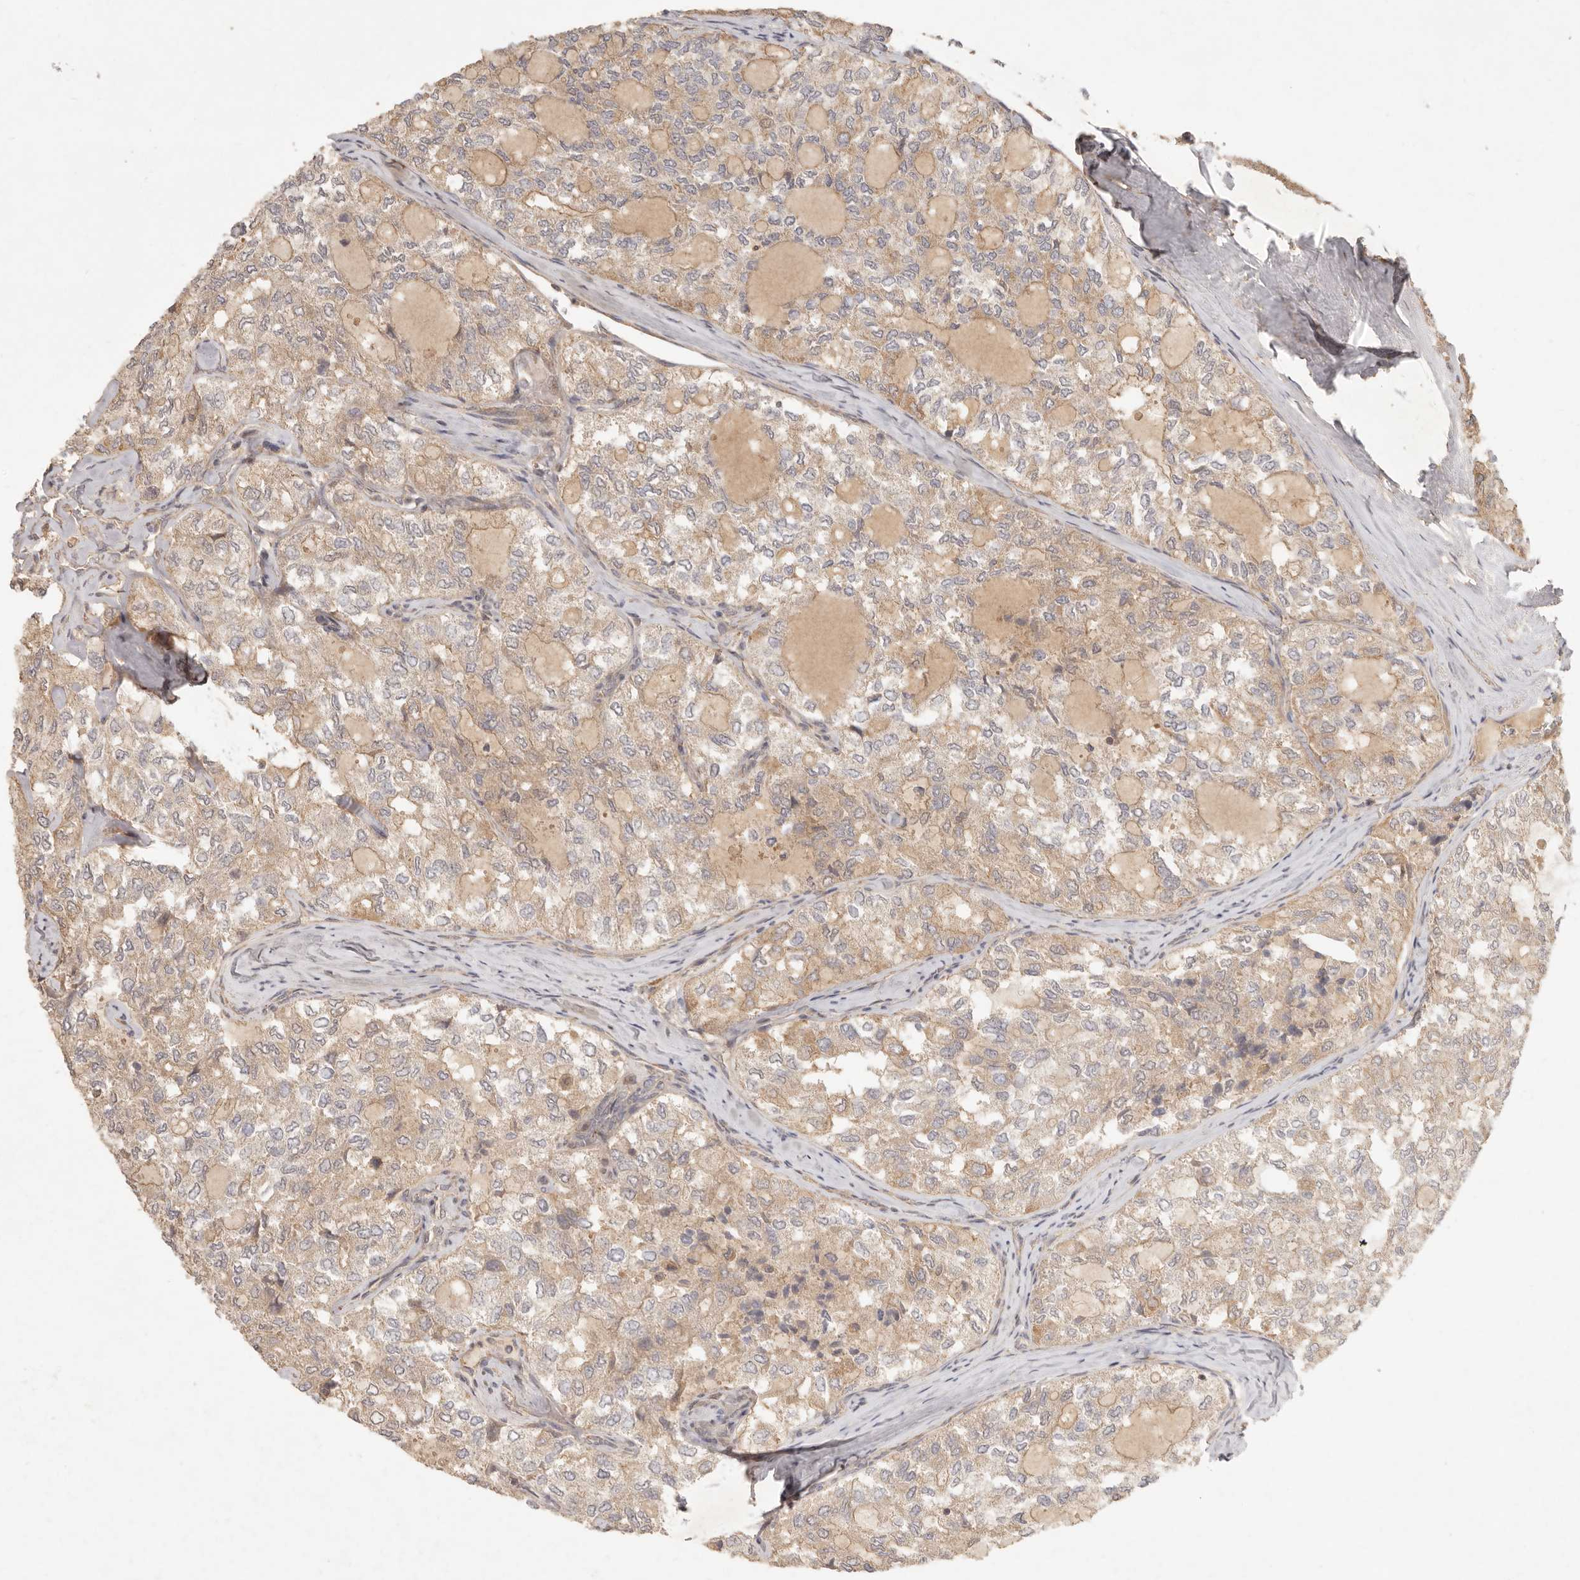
{"staining": {"intensity": "weak", "quantity": ">75%", "location": "cytoplasmic/membranous"}, "tissue": "thyroid cancer", "cell_type": "Tumor cells", "image_type": "cancer", "snomed": [{"axis": "morphology", "description": "Follicular adenoma carcinoma, NOS"}, {"axis": "topography", "description": "Thyroid gland"}], "caption": "A brown stain labels weak cytoplasmic/membranous staining of a protein in thyroid follicular adenoma carcinoma tumor cells. (Stains: DAB (3,3'-diaminobenzidine) in brown, nuclei in blue, Microscopy: brightfield microscopy at high magnification).", "gene": "VIPR1", "patient": {"sex": "male", "age": 75}}